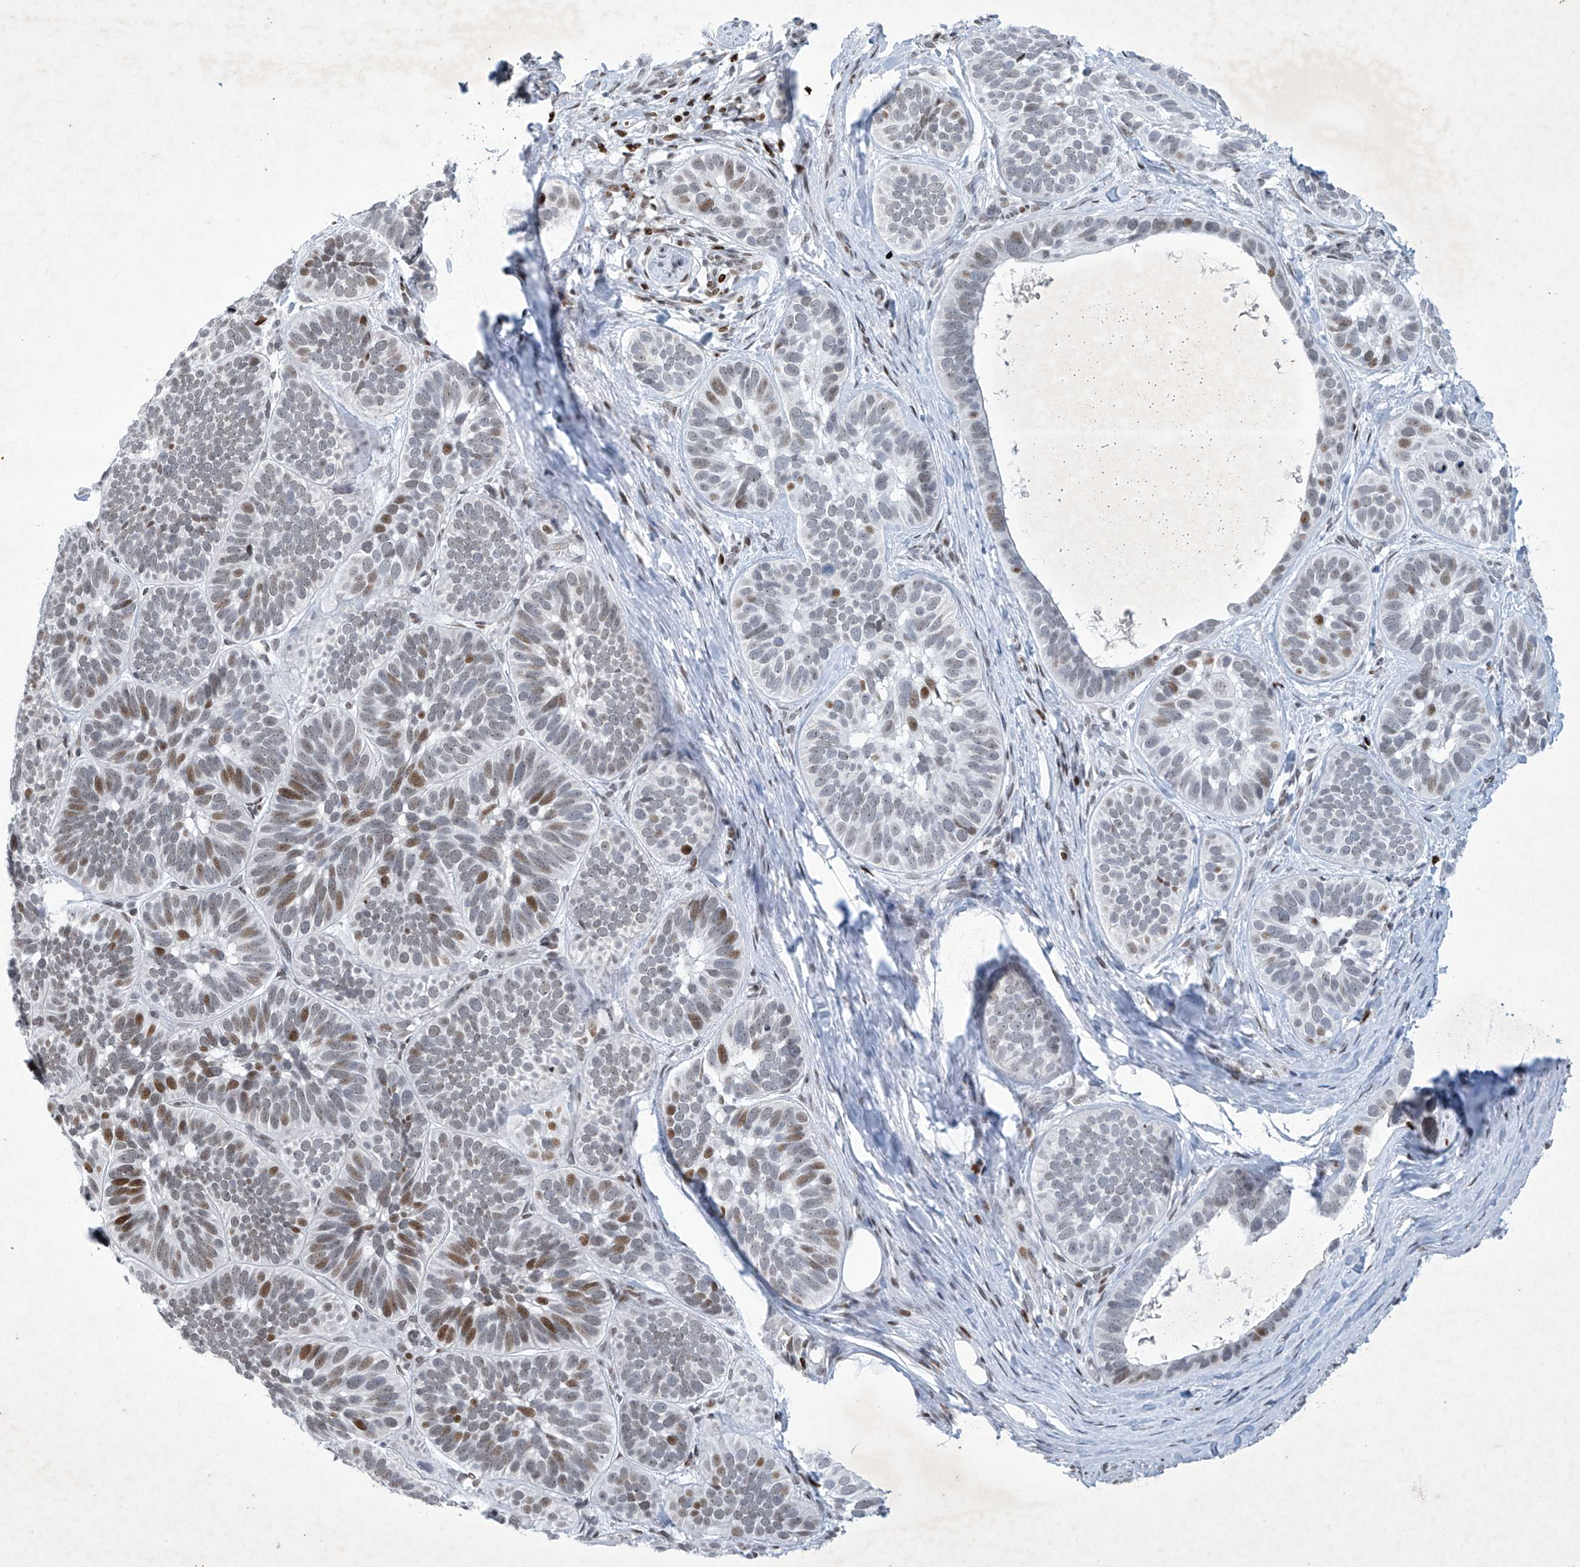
{"staining": {"intensity": "moderate", "quantity": "<25%", "location": "nuclear"}, "tissue": "skin cancer", "cell_type": "Tumor cells", "image_type": "cancer", "snomed": [{"axis": "morphology", "description": "Basal cell carcinoma"}, {"axis": "topography", "description": "Skin"}], "caption": "Immunohistochemistry (IHC) (DAB) staining of skin basal cell carcinoma reveals moderate nuclear protein positivity in approximately <25% of tumor cells.", "gene": "RFX7", "patient": {"sex": "male", "age": 62}}